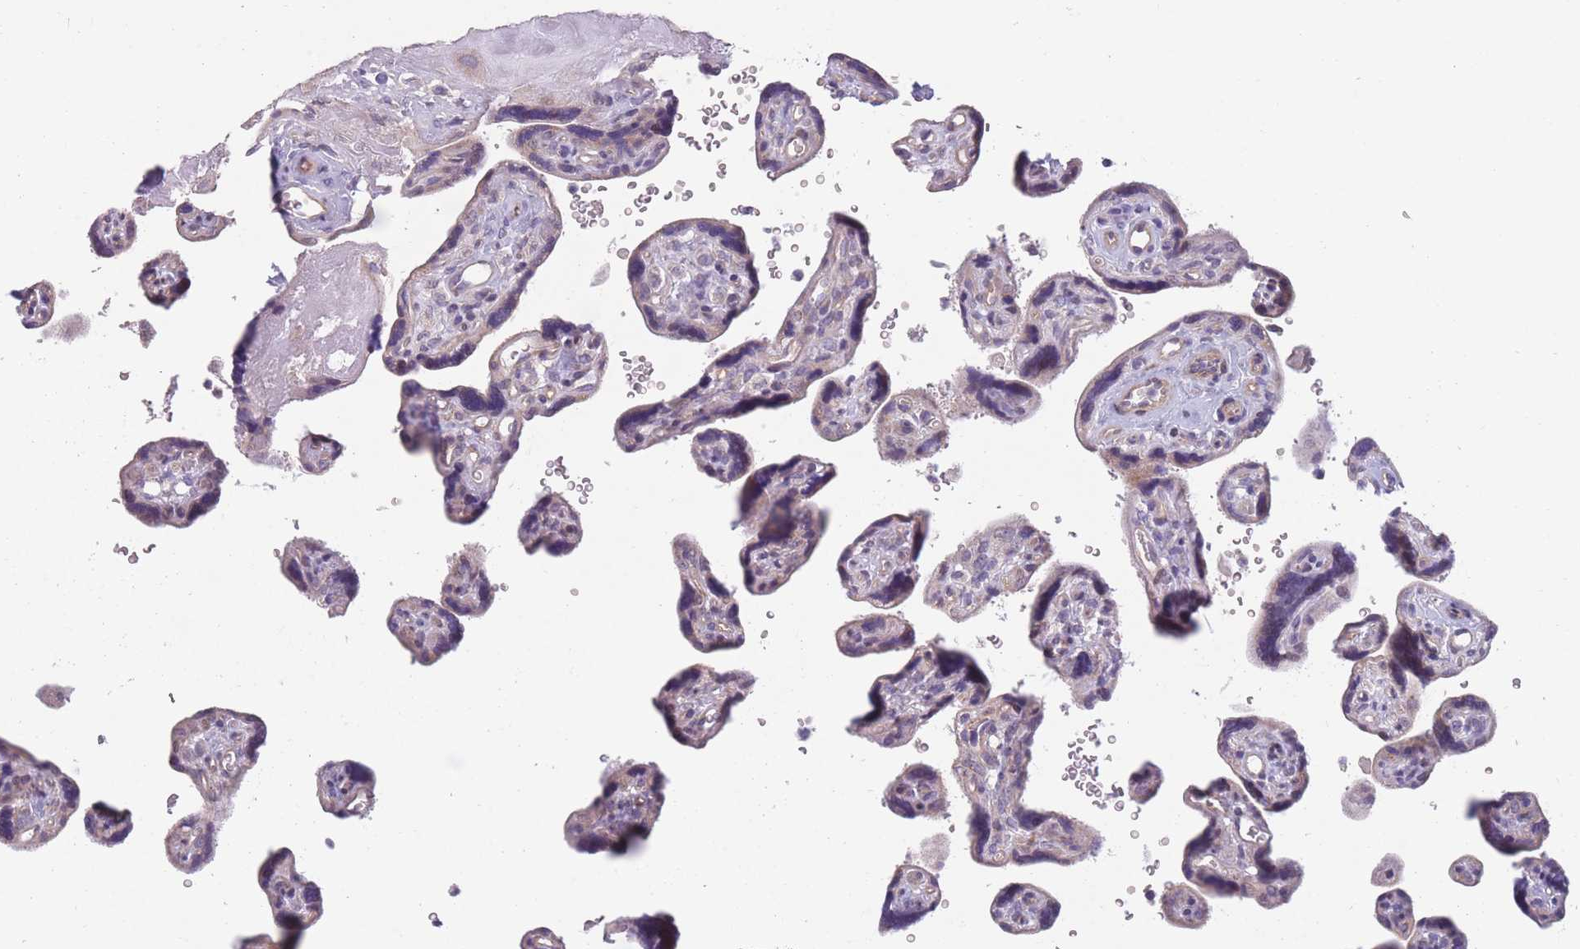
{"staining": {"intensity": "moderate", "quantity": "25%-75%", "location": "cytoplasmic/membranous"}, "tissue": "placenta", "cell_type": "Decidual cells", "image_type": "normal", "snomed": [{"axis": "morphology", "description": "Normal tissue, NOS"}, {"axis": "topography", "description": "Placenta"}], "caption": "Approximately 25%-75% of decidual cells in normal placenta show moderate cytoplasmic/membranous protein staining as visualized by brown immunohistochemical staining.", "gene": "CCNQ", "patient": {"sex": "female", "age": 39}}